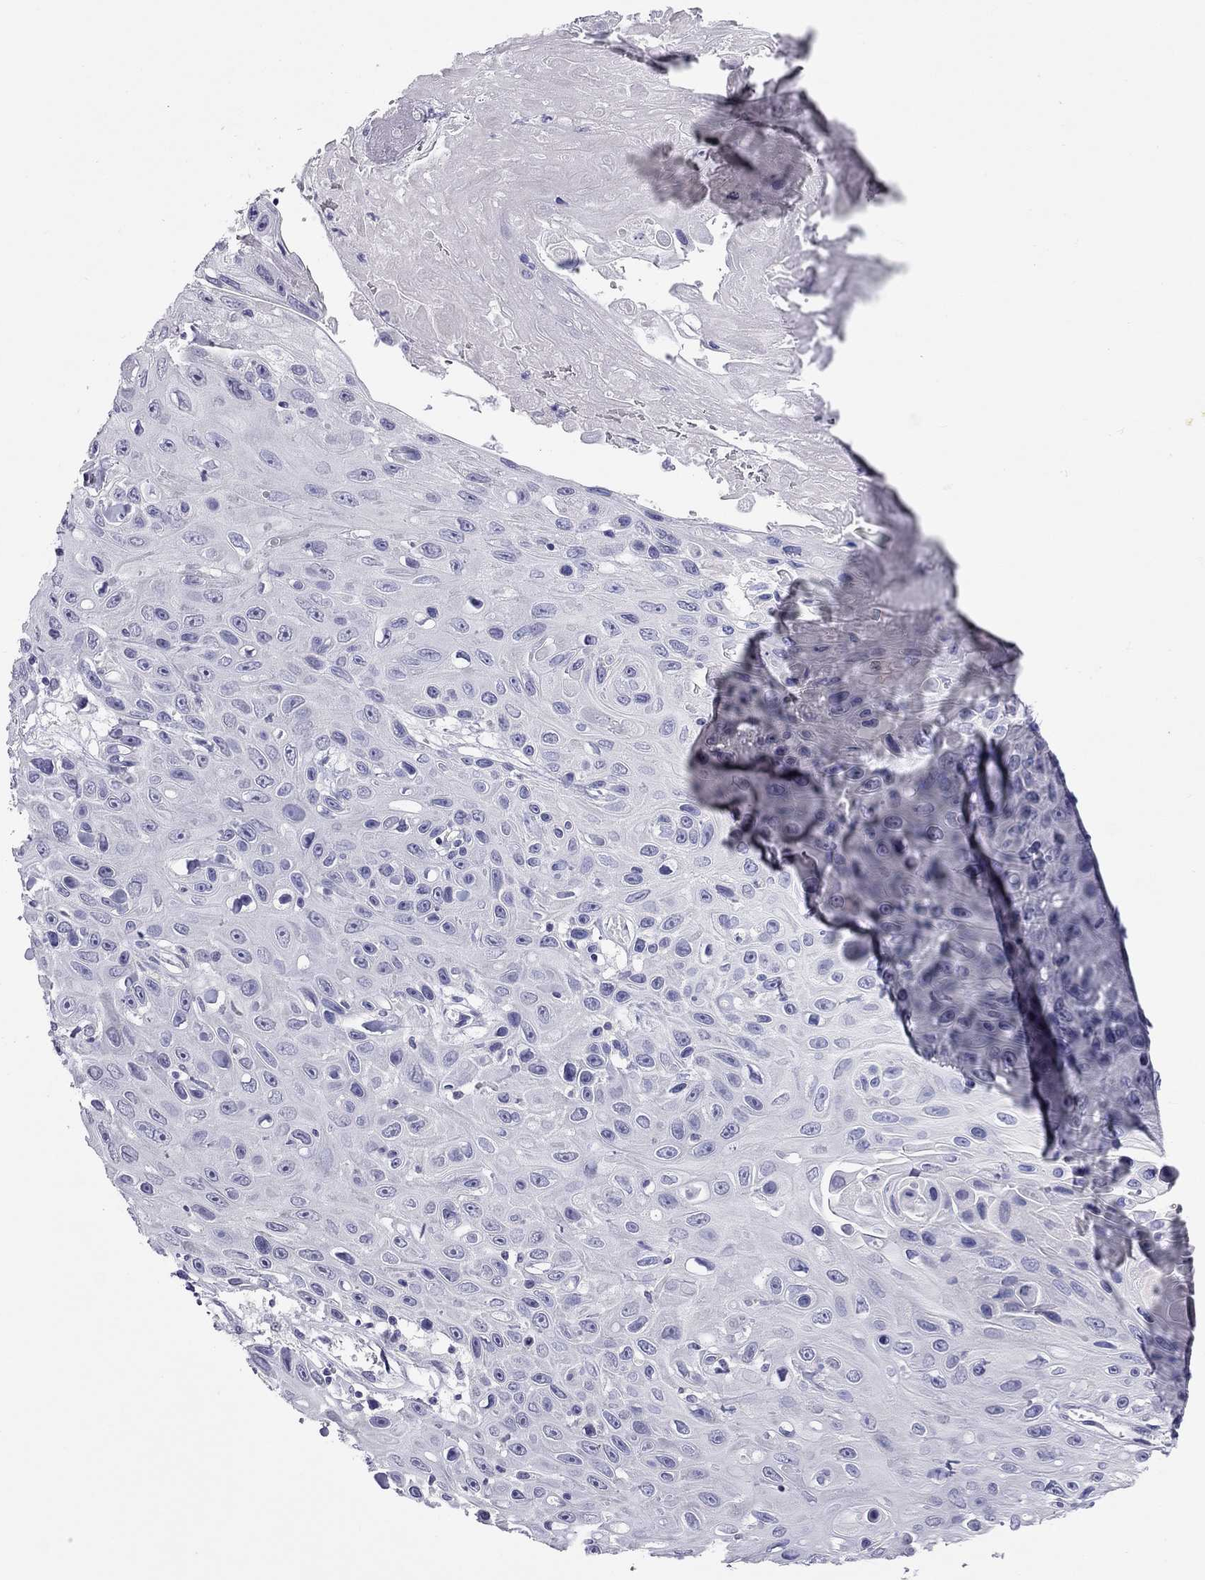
{"staining": {"intensity": "negative", "quantity": "none", "location": "none"}, "tissue": "skin cancer", "cell_type": "Tumor cells", "image_type": "cancer", "snomed": [{"axis": "morphology", "description": "Squamous cell carcinoma, NOS"}, {"axis": "topography", "description": "Skin"}], "caption": "Tumor cells show no significant protein positivity in skin squamous cell carcinoma.", "gene": "PPP1R3A", "patient": {"sex": "male", "age": 82}}